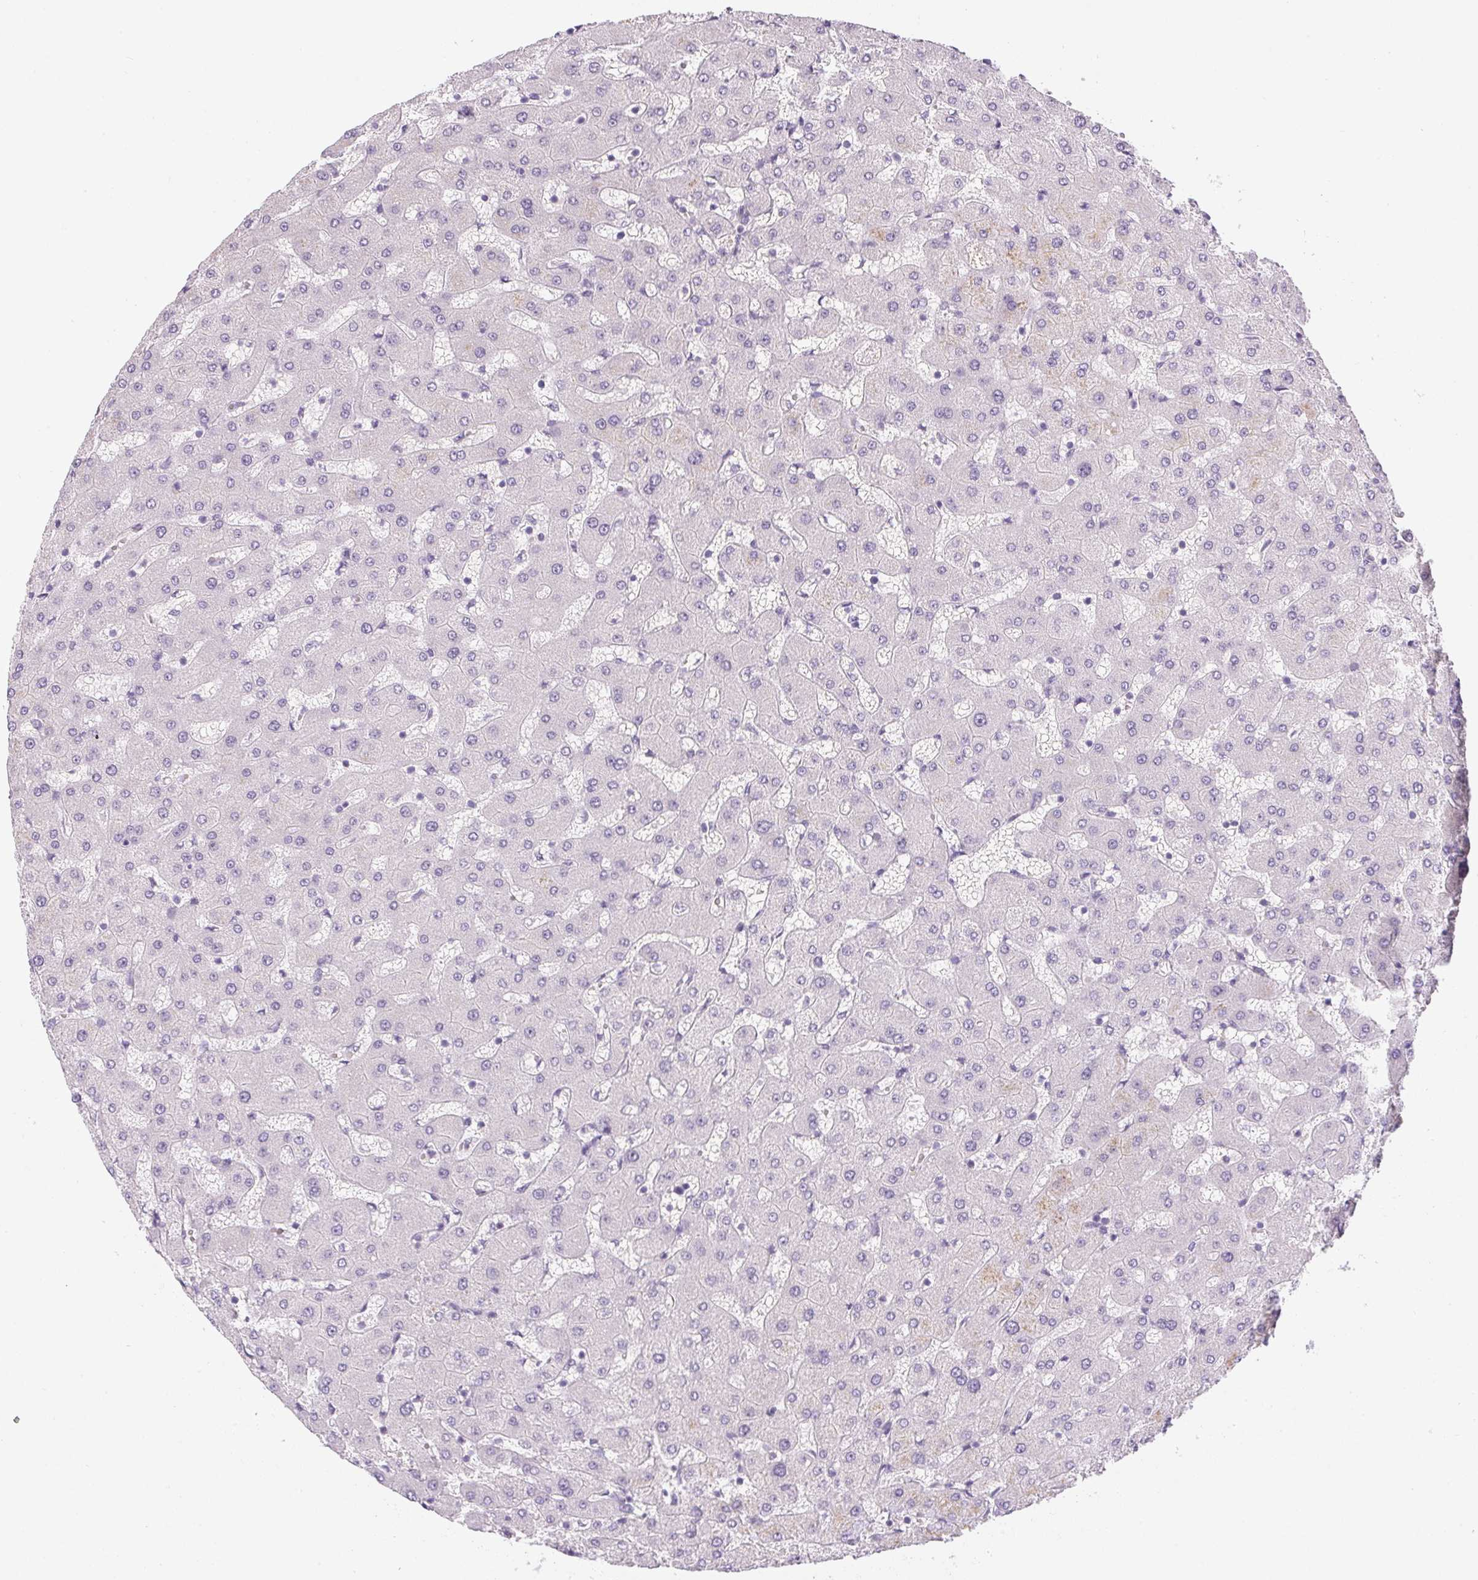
{"staining": {"intensity": "negative", "quantity": "none", "location": "none"}, "tissue": "liver", "cell_type": "Cholangiocytes", "image_type": "normal", "snomed": [{"axis": "morphology", "description": "Normal tissue, NOS"}, {"axis": "topography", "description": "Liver"}], "caption": "Benign liver was stained to show a protein in brown. There is no significant staining in cholangiocytes. Nuclei are stained in blue.", "gene": "PPY", "patient": {"sex": "female", "age": 63}}